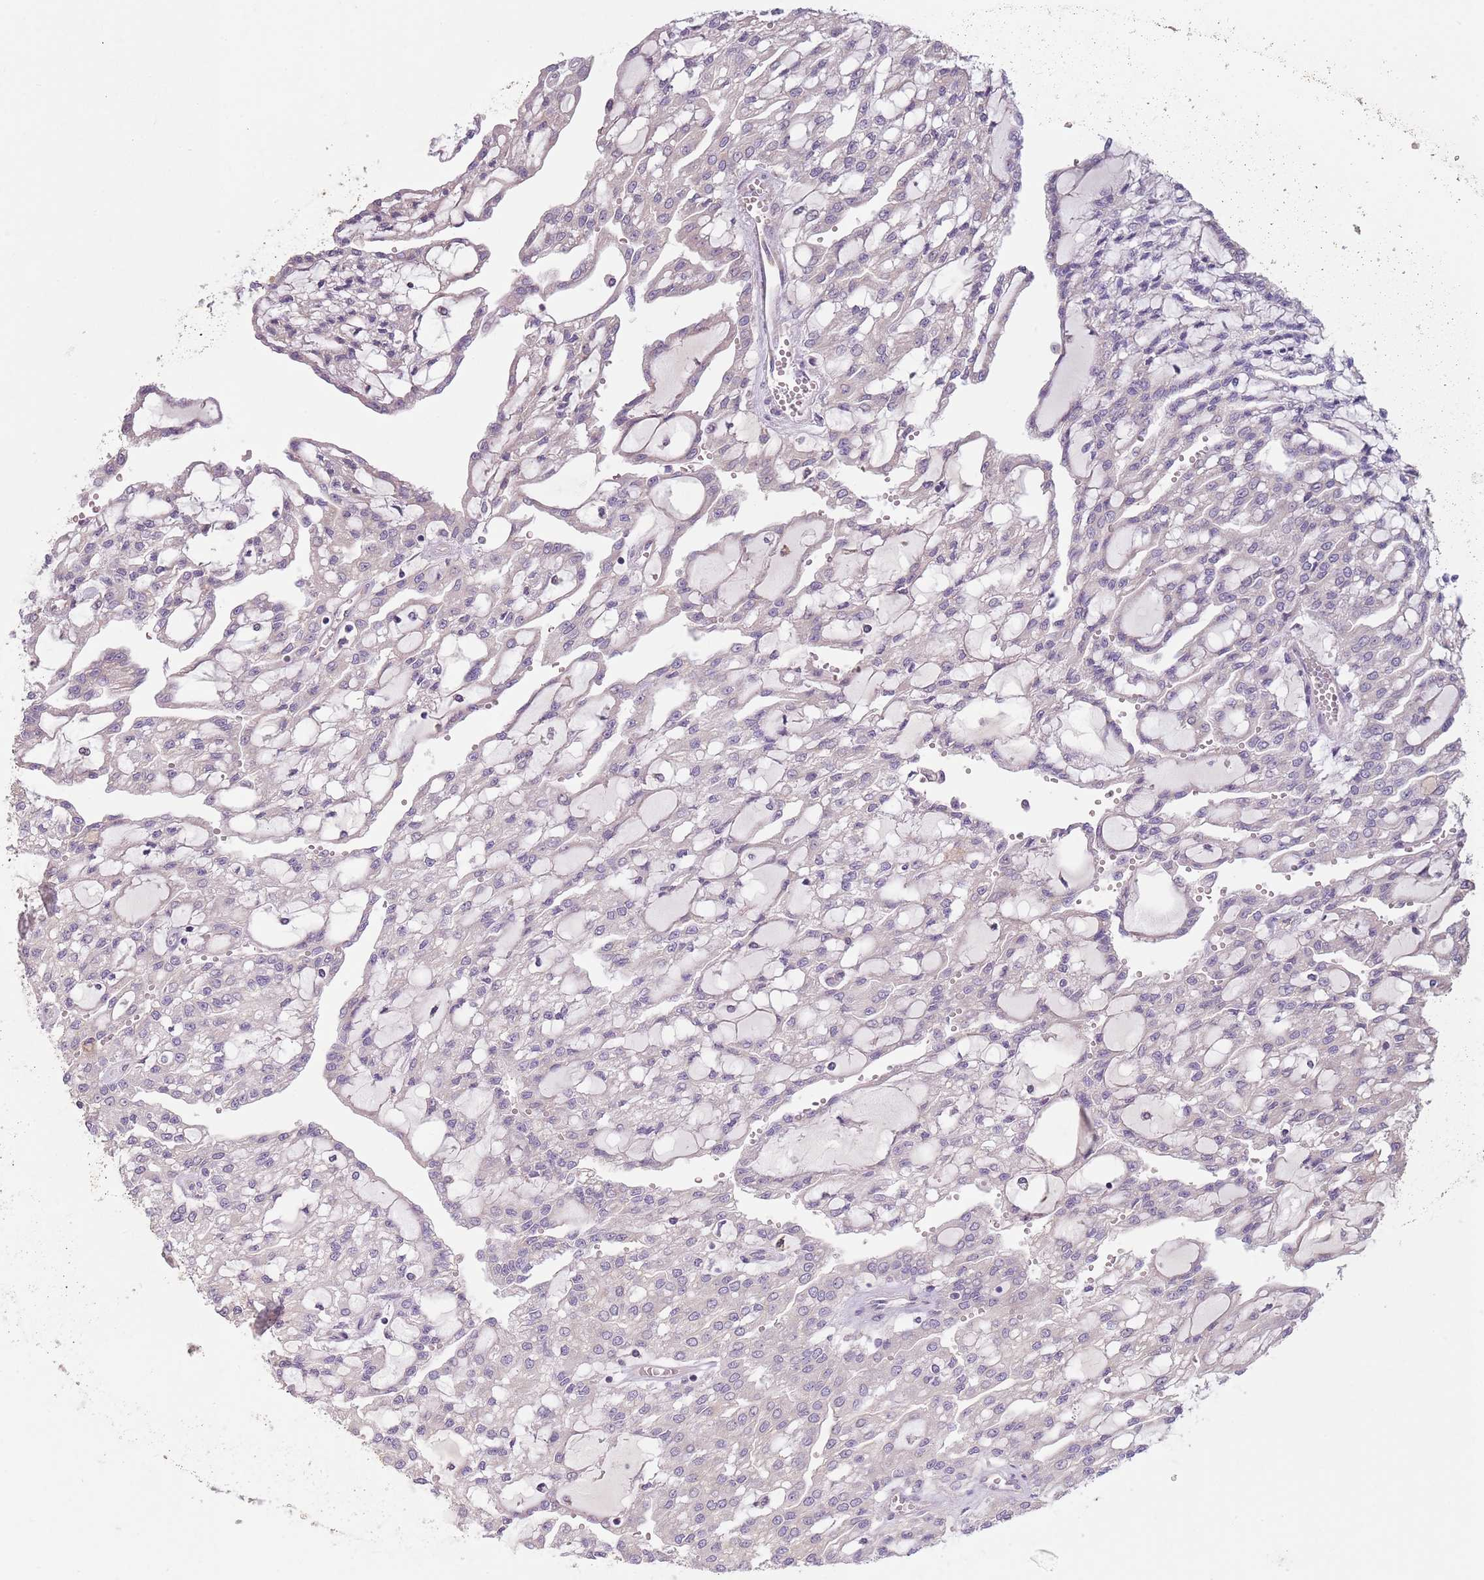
{"staining": {"intensity": "negative", "quantity": "none", "location": "none"}, "tissue": "renal cancer", "cell_type": "Tumor cells", "image_type": "cancer", "snomed": [{"axis": "morphology", "description": "Adenocarcinoma, NOS"}, {"axis": "topography", "description": "Kidney"}], "caption": "A high-resolution histopathology image shows immunohistochemistry (IHC) staining of renal cancer, which exhibits no significant staining in tumor cells. Nuclei are stained in blue.", "gene": "COQ5", "patient": {"sex": "male", "age": 63}}